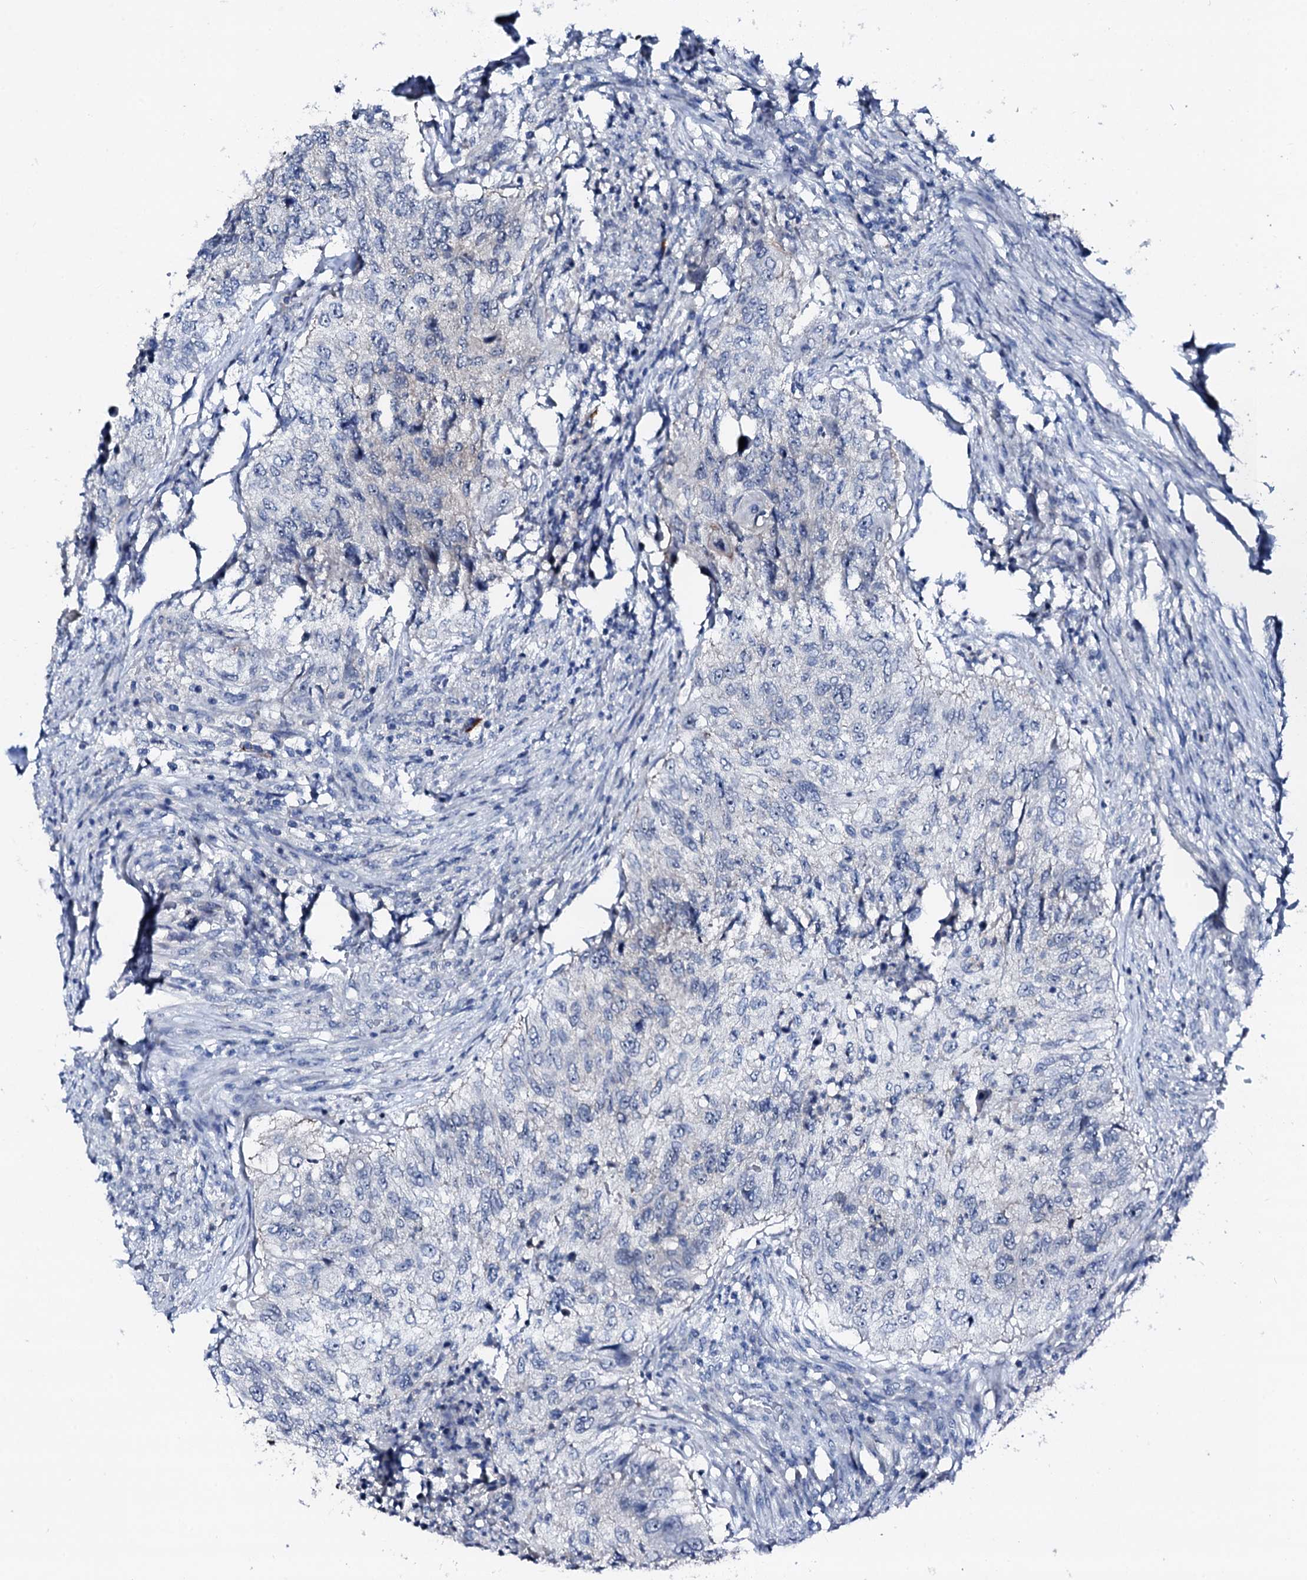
{"staining": {"intensity": "negative", "quantity": "none", "location": "none"}, "tissue": "urothelial cancer", "cell_type": "Tumor cells", "image_type": "cancer", "snomed": [{"axis": "morphology", "description": "Urothelial carcinoma, High grade"}, {"axis": "topography", "description": "Urinary bladder"}], "caption": "The image exhibits no staining of tumor cells in high-grade urothelial carcinoma.", "gene": "TRAFD1", "patient": {"sex": "female", "age": 60}}